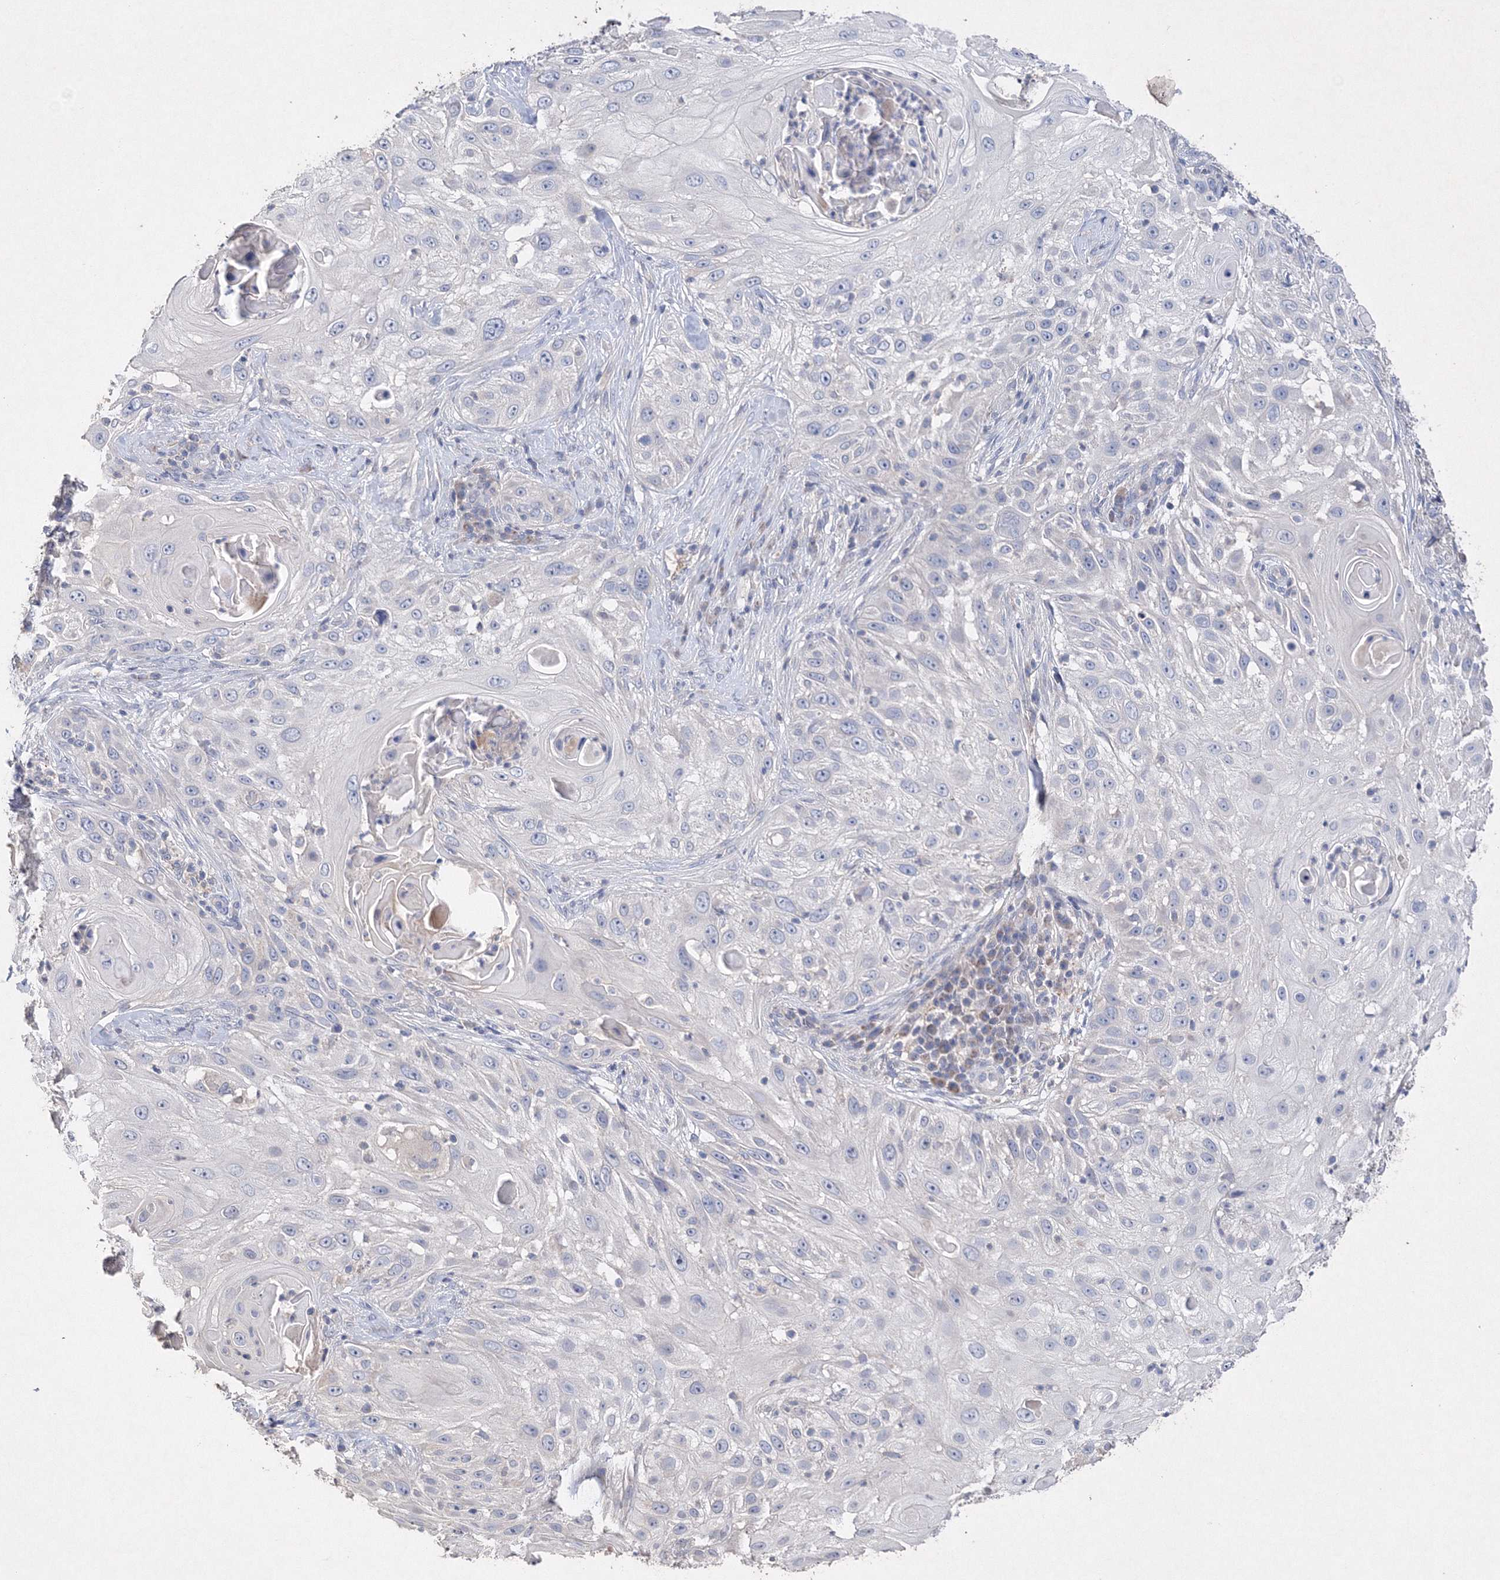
{"staining": {"intensity": "negative", "quantity": "none", "location": "none"}, "tissue": "skin cancer", "cell_type": "Tumor cells", "image_type": "cancer", "snomed": [{"axis": "morphology", "description": "Squamous cell carcinoma, NOS"}, {"axis": "topography", "description": "Skin"}], "caption": "This is a histopathology image of immunohistochemistry (IHC) staining of skin squamous cell carcinoma, which shows no positivity in tumor cells.", "gene": "GLS", "patient": {"sex": "female", "age": 44}}